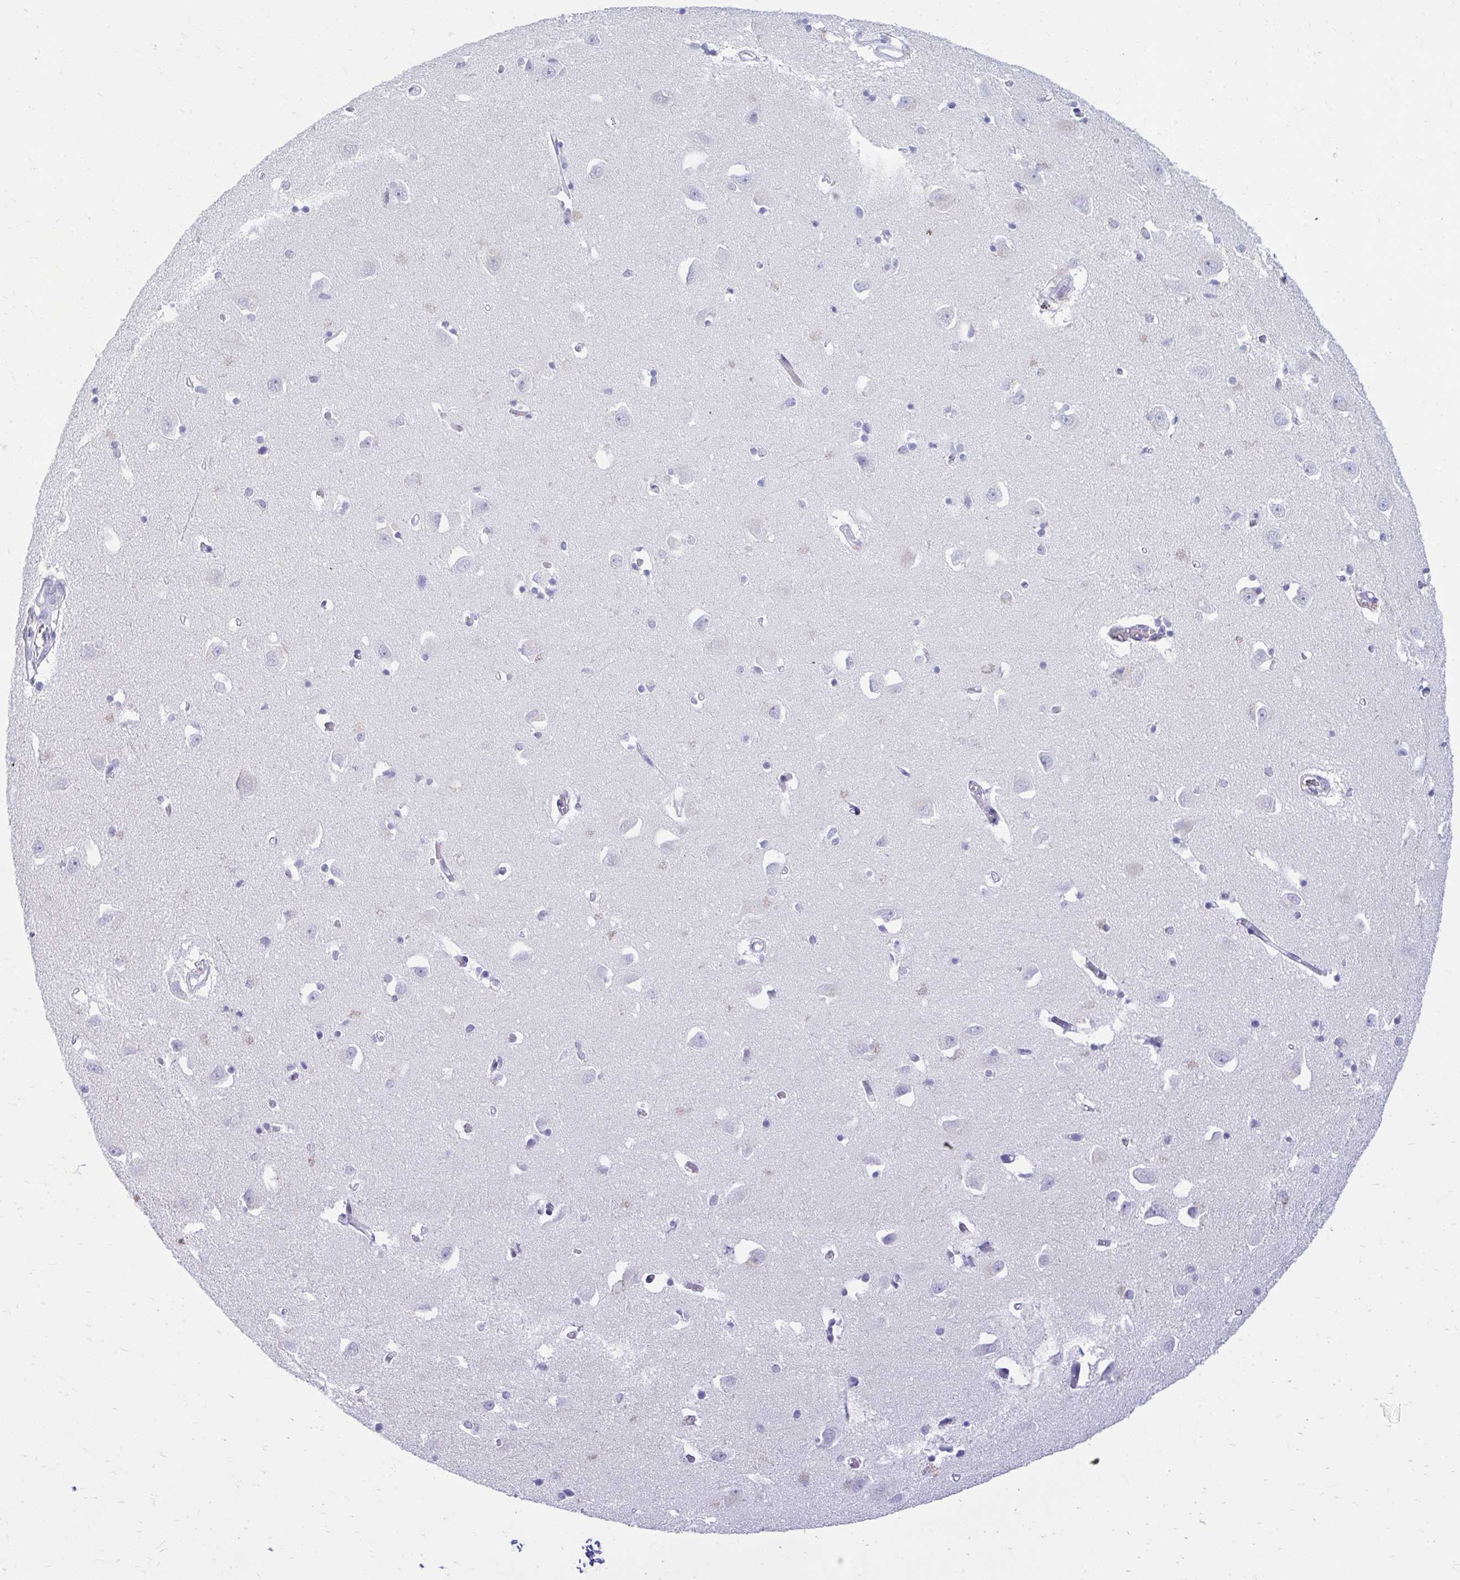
{"staining": {"intensity": "negative", "quantity": "none", "location": "none"}, "tissue": "caudate", "cell_type": "Glial cells", "image_type": "normal", "snomed": [{"axis": "morphology", "description": "Normal tissue, NOS"}, {"axis": "topography", "description": "Lateral ventricle wall"}, {"axis": "topography", "description": "Hippocampus"}], "caption": "A high-resolution image shows immunohistochemistry (IHC) staining of benign caudate, which demonstrates no significant positivity in glial cells.", "gene": "AIG1", "patient": {"sex": "female", "age": 63}}